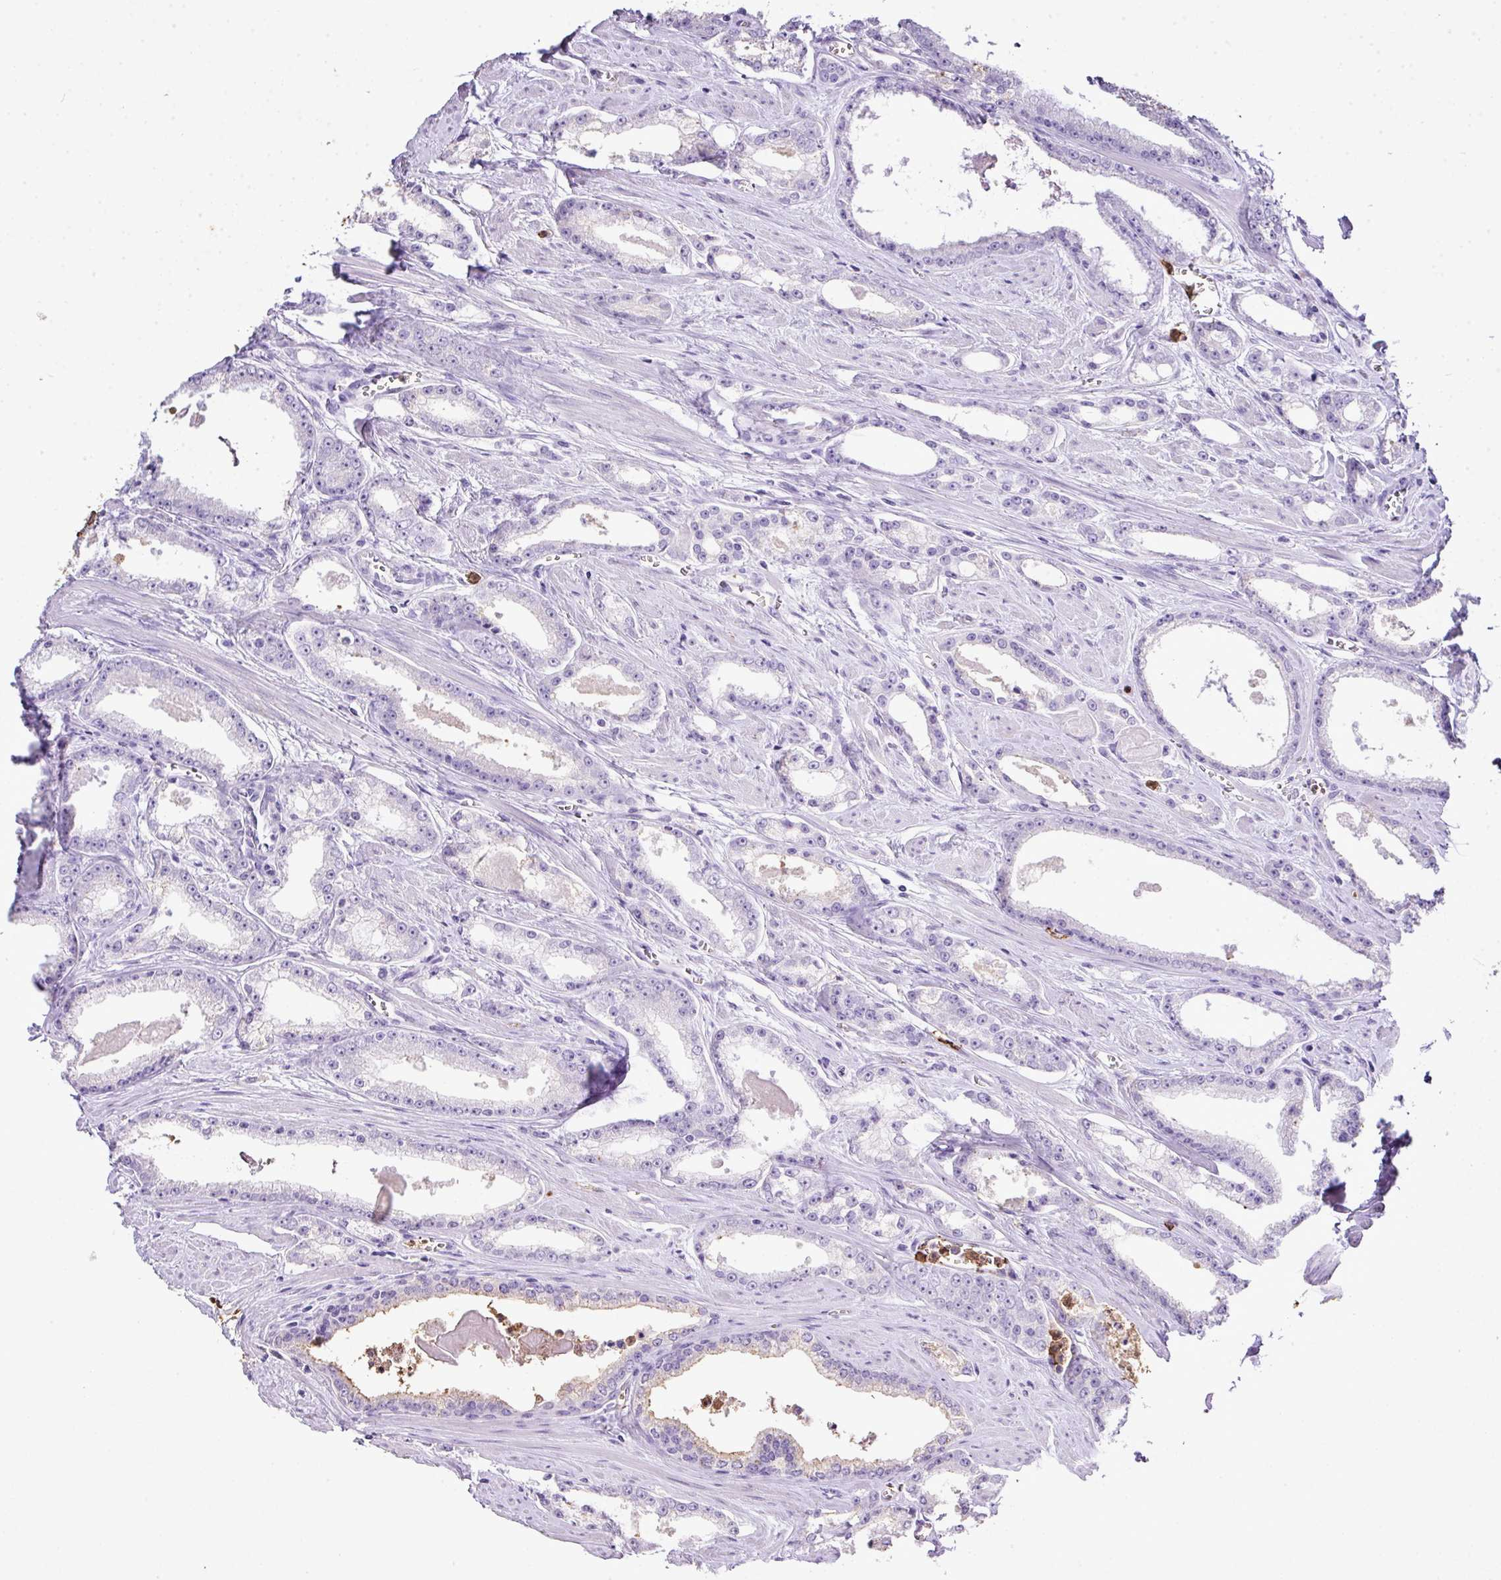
{"staining": {"intensity": "moderate", "quantity": "<25%", "location": "cytoplasmic/membranous"}, "tissue": "prostate cancer", "cell_type": "Tumor cells", "image_type": "cancer", "snomed": [{"axis": "morphology", "description": "Adenocarcinoma, Low grade"}, {"axis": "topography", "description": "Prostate and seminal vesicle, NOS"}], "caption": "The photomicrograph reveals immunohistochemical staining of adenocarcinoma (low-grade) (prostate). There is moderate cytoplasmic/membranous staining is identified in approximately <25% of tumor cells.", "gene": "KCNJ11", "patient": {"sex": "male", "age": 60}}